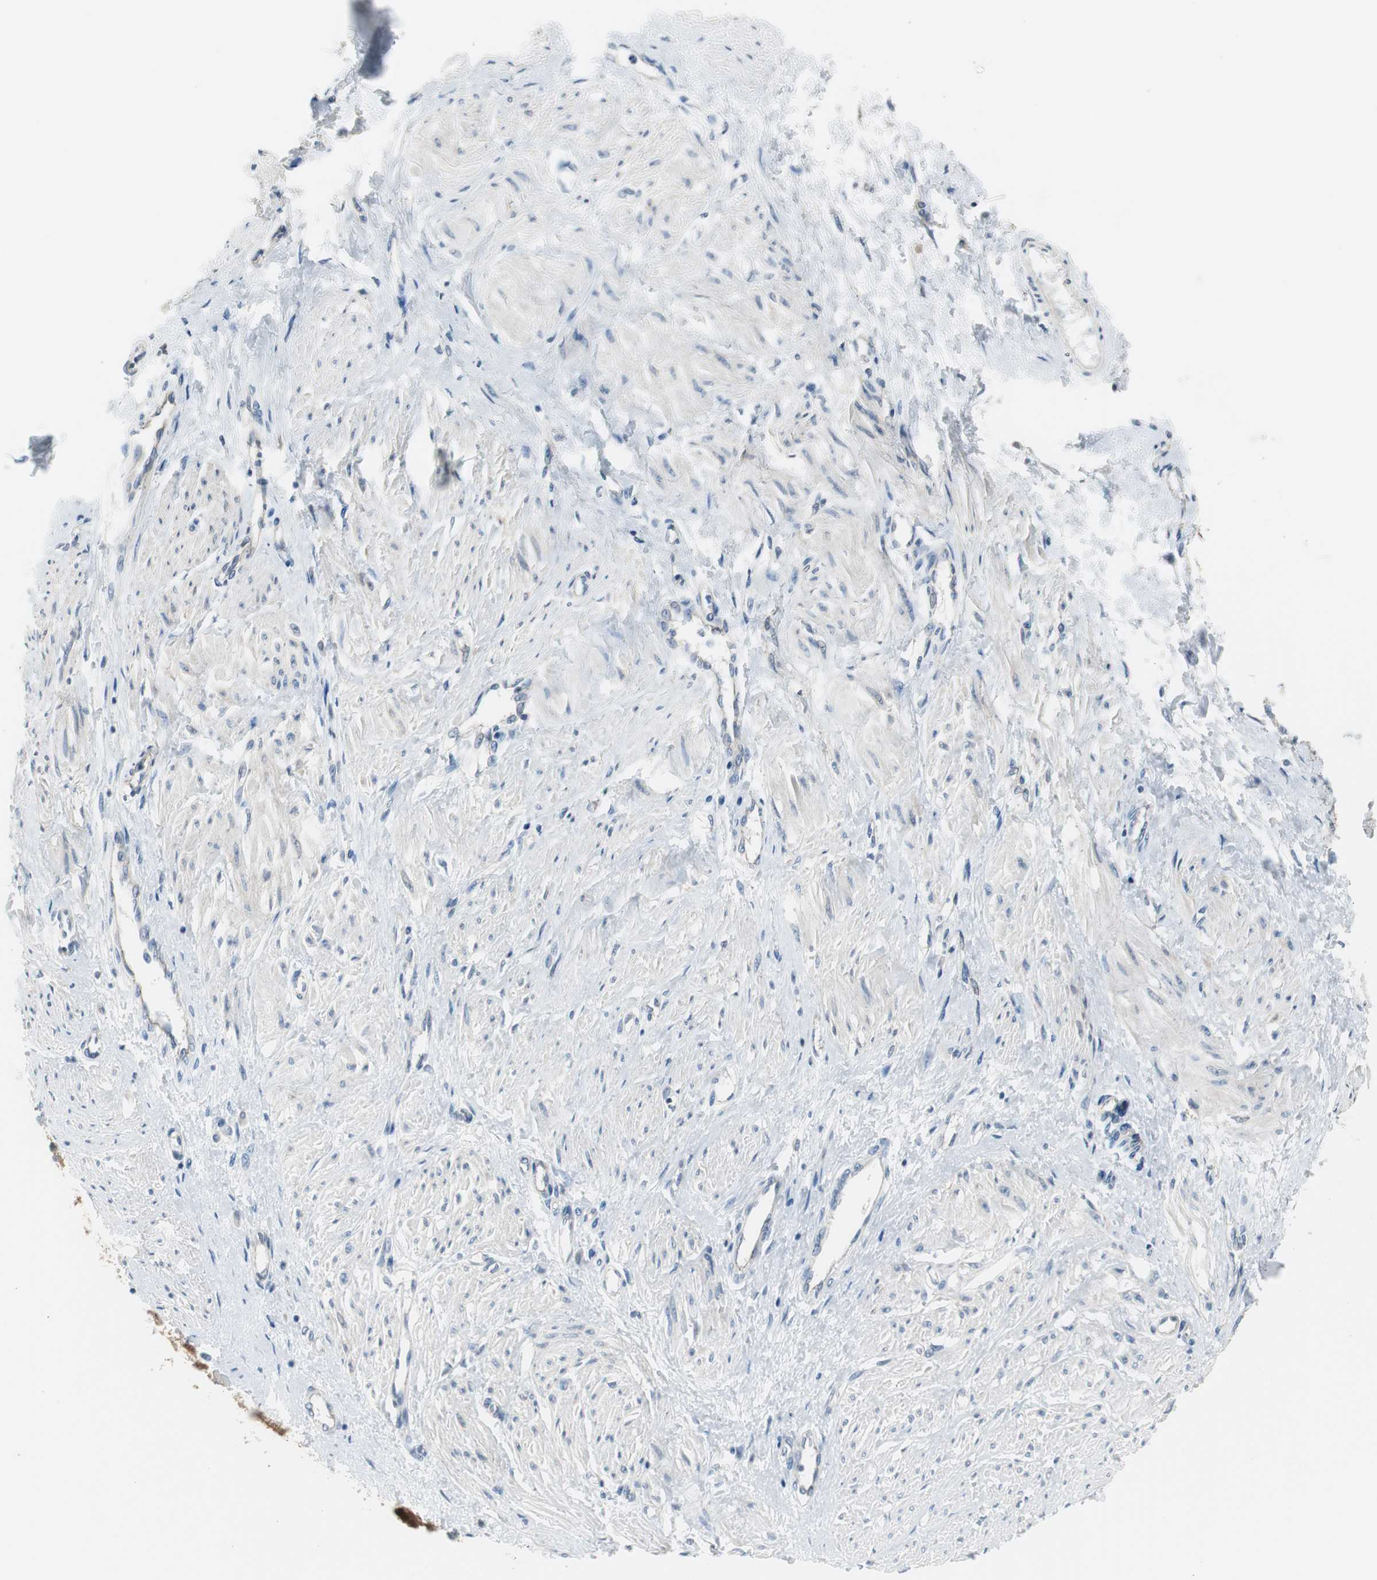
{"staining": {"intensity": "negative", "quantity": "none", "location": "none"}, "tissue": "smooth muscle", "cell_type": "Smooth muscle cells", "image_type": "normal", "snomed": [{"axis": "morphology", "description": "Normal tissue, NOS"}, {"axis": "topography", "description": "Smooth muscle"}, {"axis": "topography", "description": "Uterus"}], "caption": "Unremarkable smooth muscle was stained to show a protein in brown. There is no significant expression in smooth muscle cells. (DAB immunohistochemistry (IHC) with hematoxylin counter stain).", "gene": "STXBP4", "patient": {"sex": "female", "age": 39}}